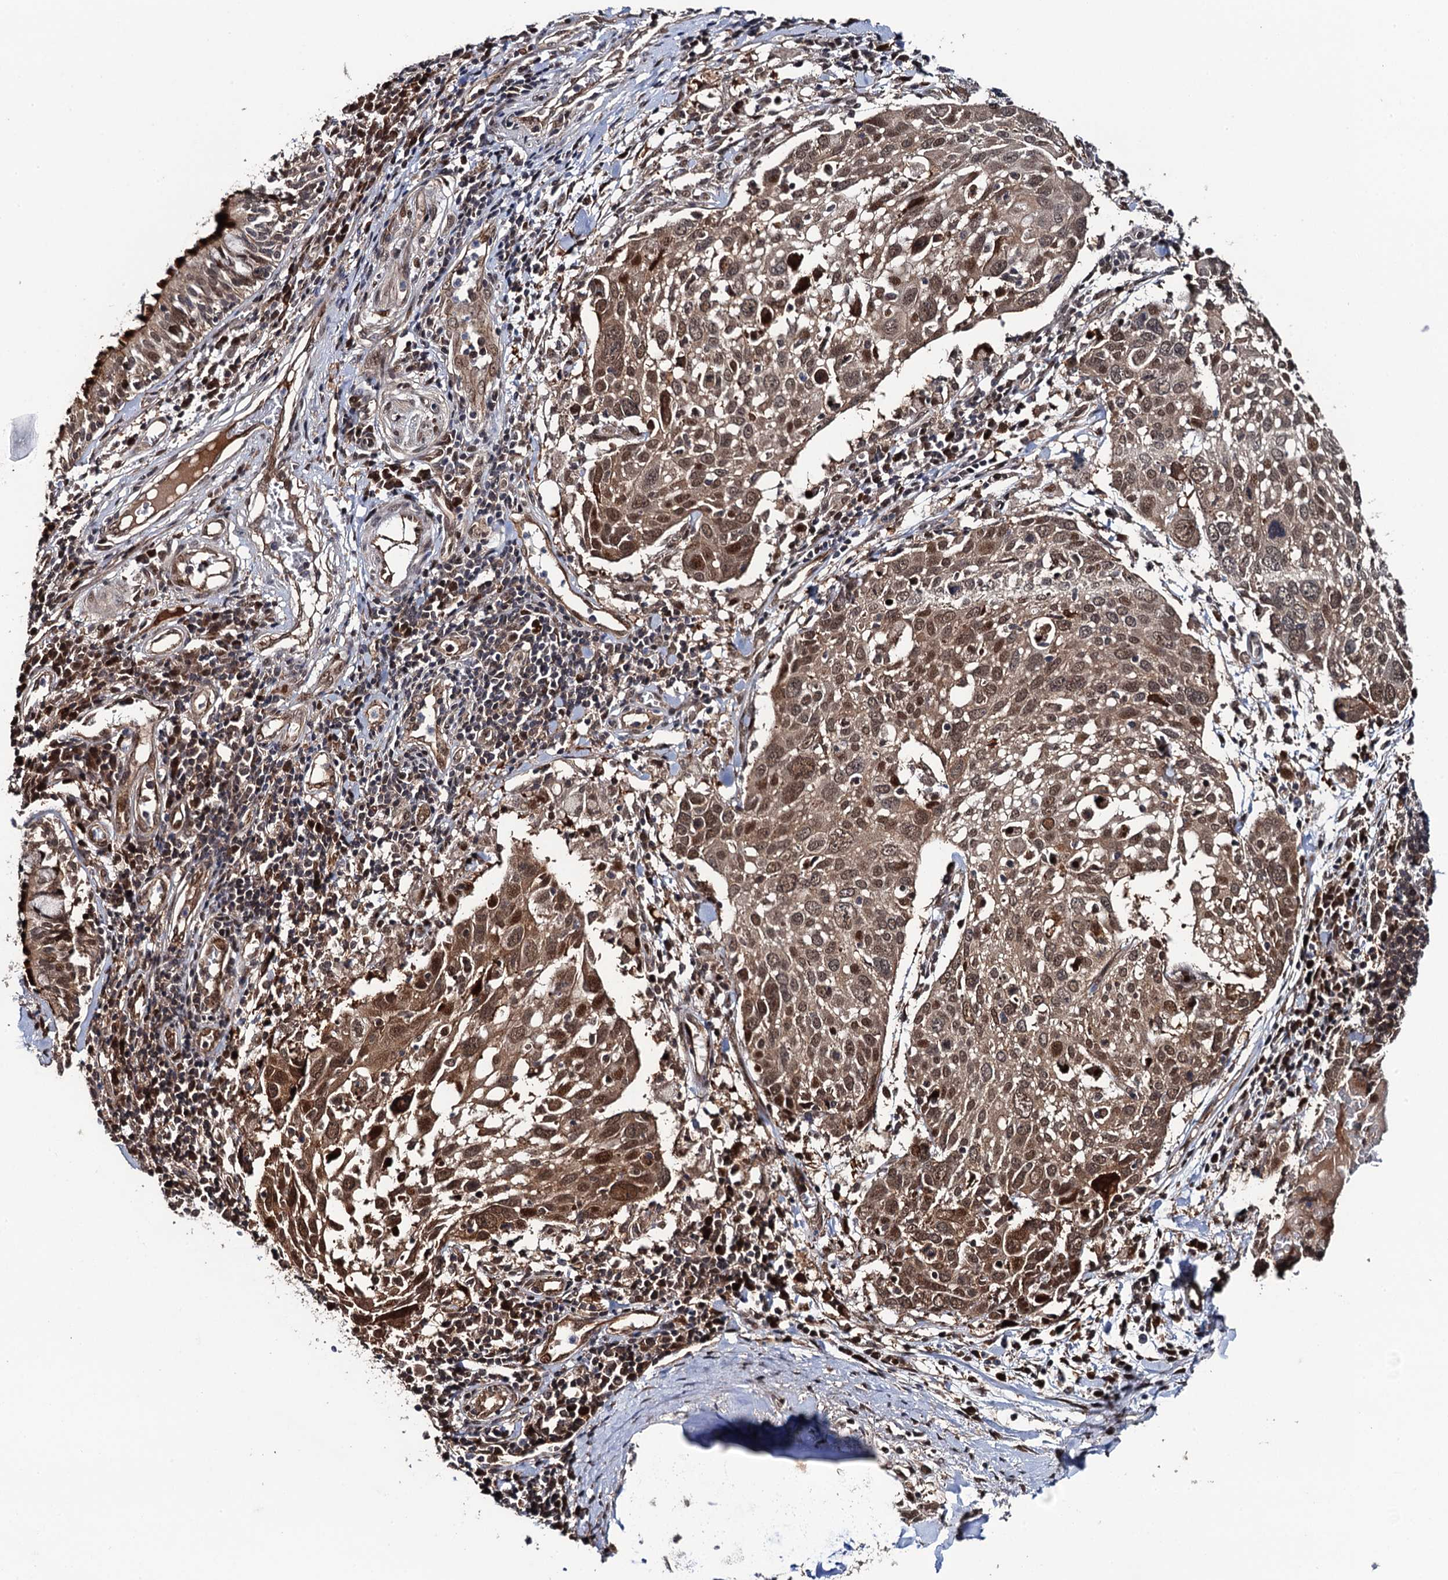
{"staining": {"intensity": "moderate", "quantity": ">75%", "location": "cytoplasmic/membranous,nuclear"}, "tissue": "lung cancer", "cell_type": "Tumor cells", "image_type": "cancer", "snomed": [{"axis": "morphology", "description": "Squamous cell carcinoma, NOS"}, {"axis": "topography", "description": "Lung"}], "caption": "Moderate cytoplasmic/membranous and nuclear protein positivity is identified in approximately >75% of tumor cells in lung squamous cell carcinoma.", "gene": "CDC23", "patient": {"sex": "male", "age": 65}}